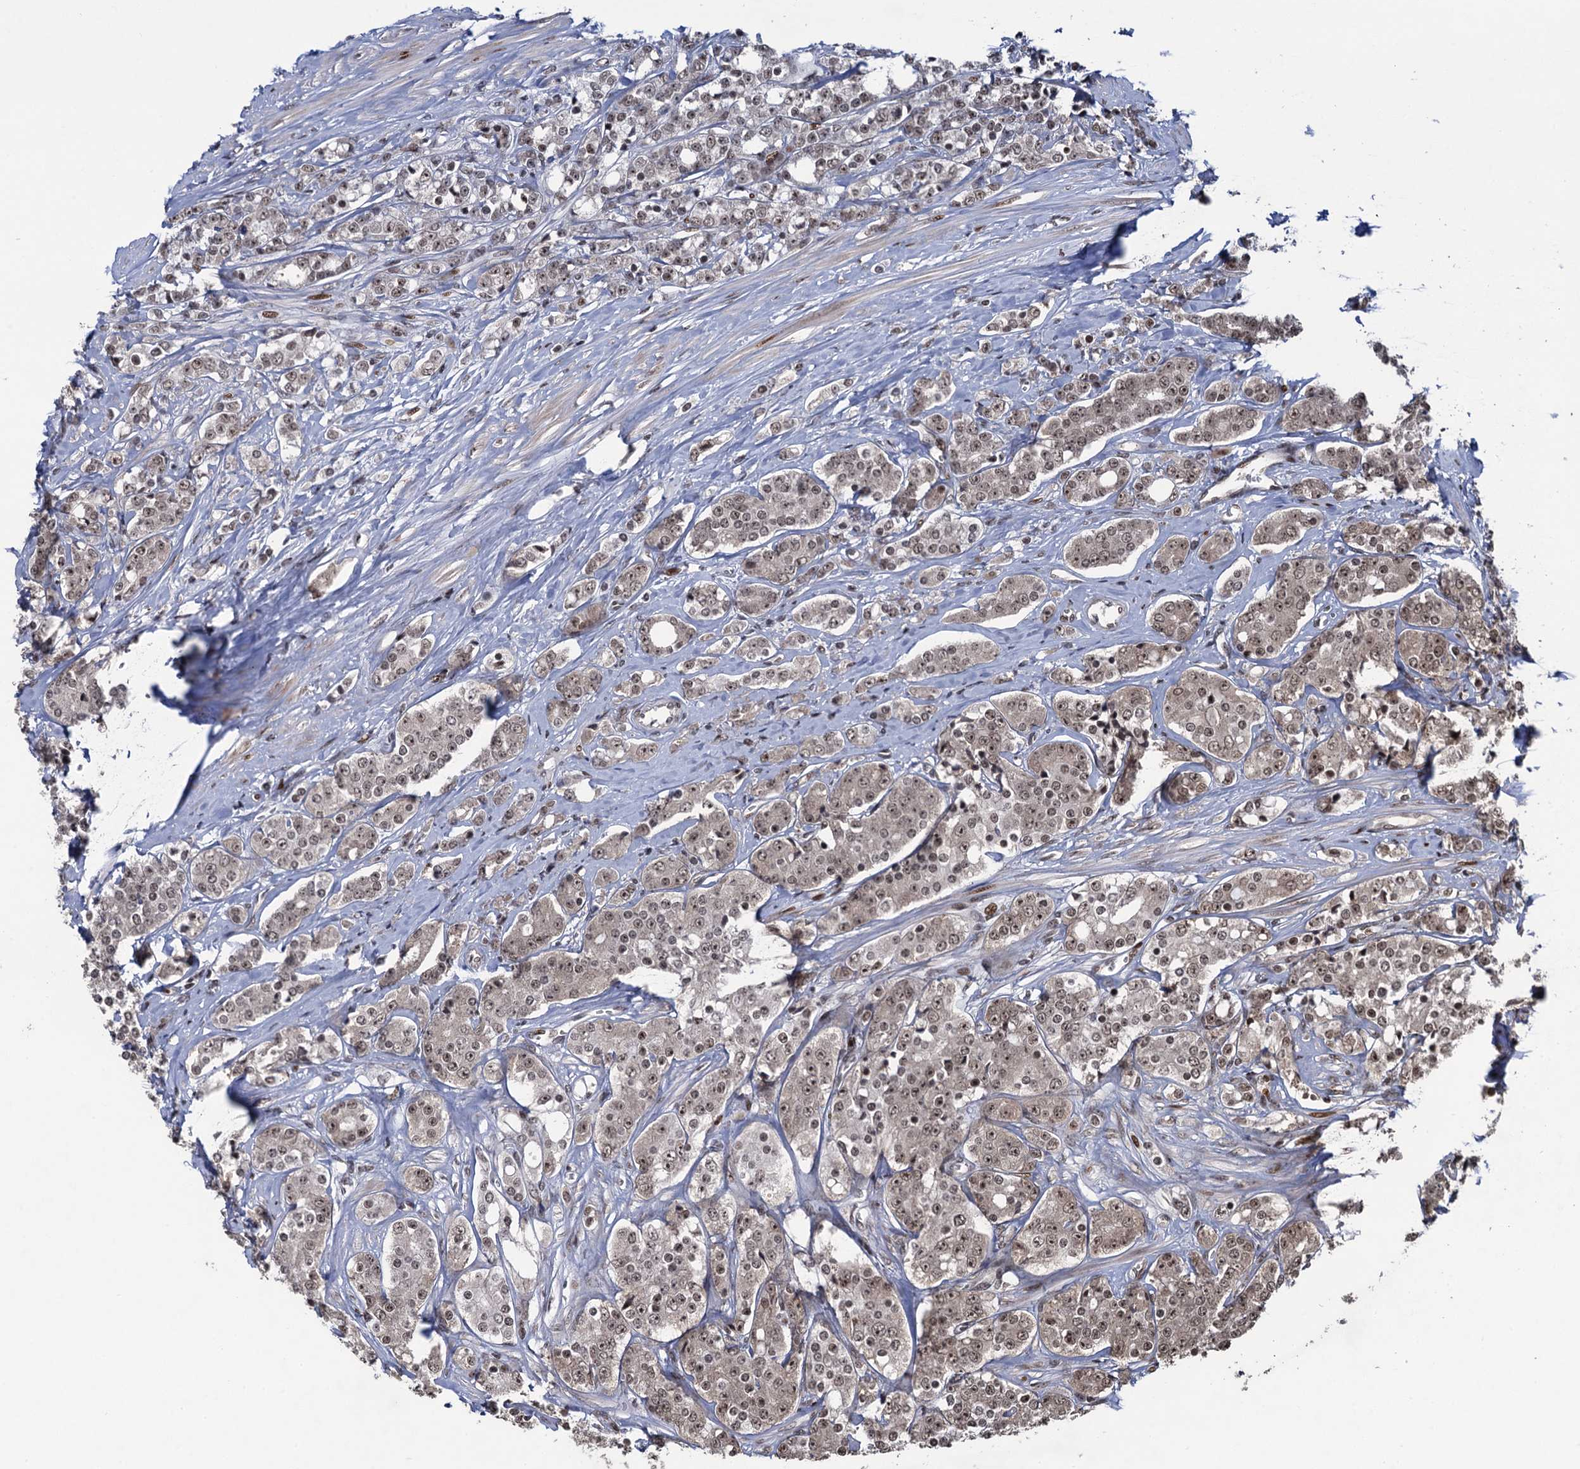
{"staining": {"intensity": "moderate", "quantity": ">75%", "location": "nuclear"}, "tissue": "prostate cancer", "cell_type": "Tumor cells", "image_type": "cancer", "snomed": [{"axis": "morphology", "description": "Adenocarcinoma, High grade"}, {"axis": "topography", "description": "Prostate"}], "caption": "Prostate cancer (high-grade adenocarcinoma) was stained to show a protein in brown. There is medium levels of moderate nuclear staining in approximately >75% of tumor cells. The staining was performed using DAB (3,3'-diaminobenzidine) to visualize the protein expression in brown, while the nuclei were stained in blue with hematoxylin (Magnification: 20x).", "gene": "ZNF169", "patient": {"sex": "male", "age": 62}}